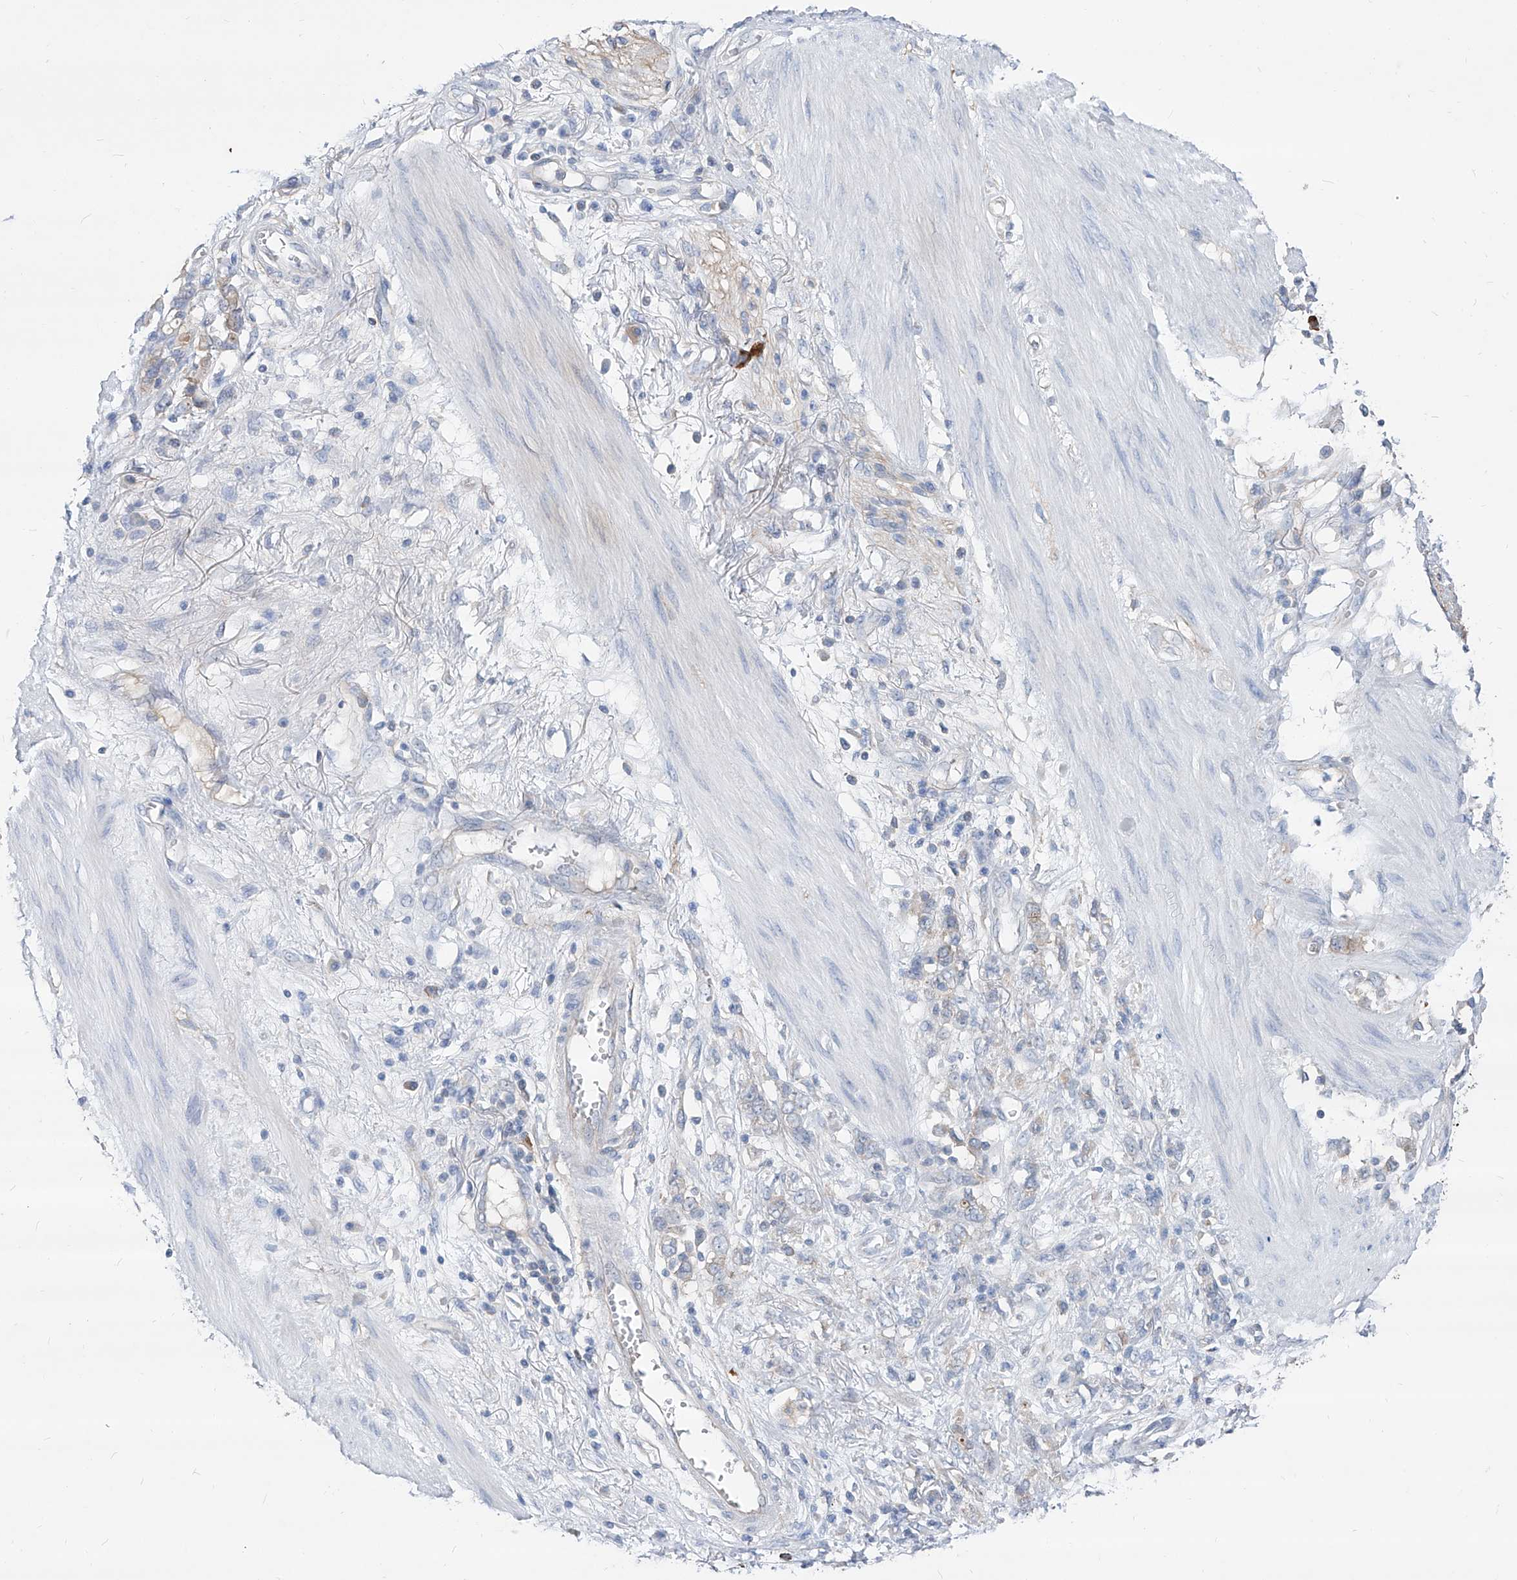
{"staining": {"intensity": "weak", "quantity": "25%-75%", "location": "cytoplasmic/membranous"}, "tissue": "stomach cancer", "cell_type": "Tumor cells", "image_type": "cancer", "snomed": [{"axis": "morphology", "description": "Adenocarcinoma, NOS"}, {"axis": "topography", "description": "Stomach"}], "caption": "DAB immunohistochemical staining of human stomach cancer (adenocarcinoma) reveals weak cytoplasmic/membranous protein positivity in approximately 25%-75% of tumor cells.", "gene": "AKAP10", "patient": {"sex": "female", "age": 76}}